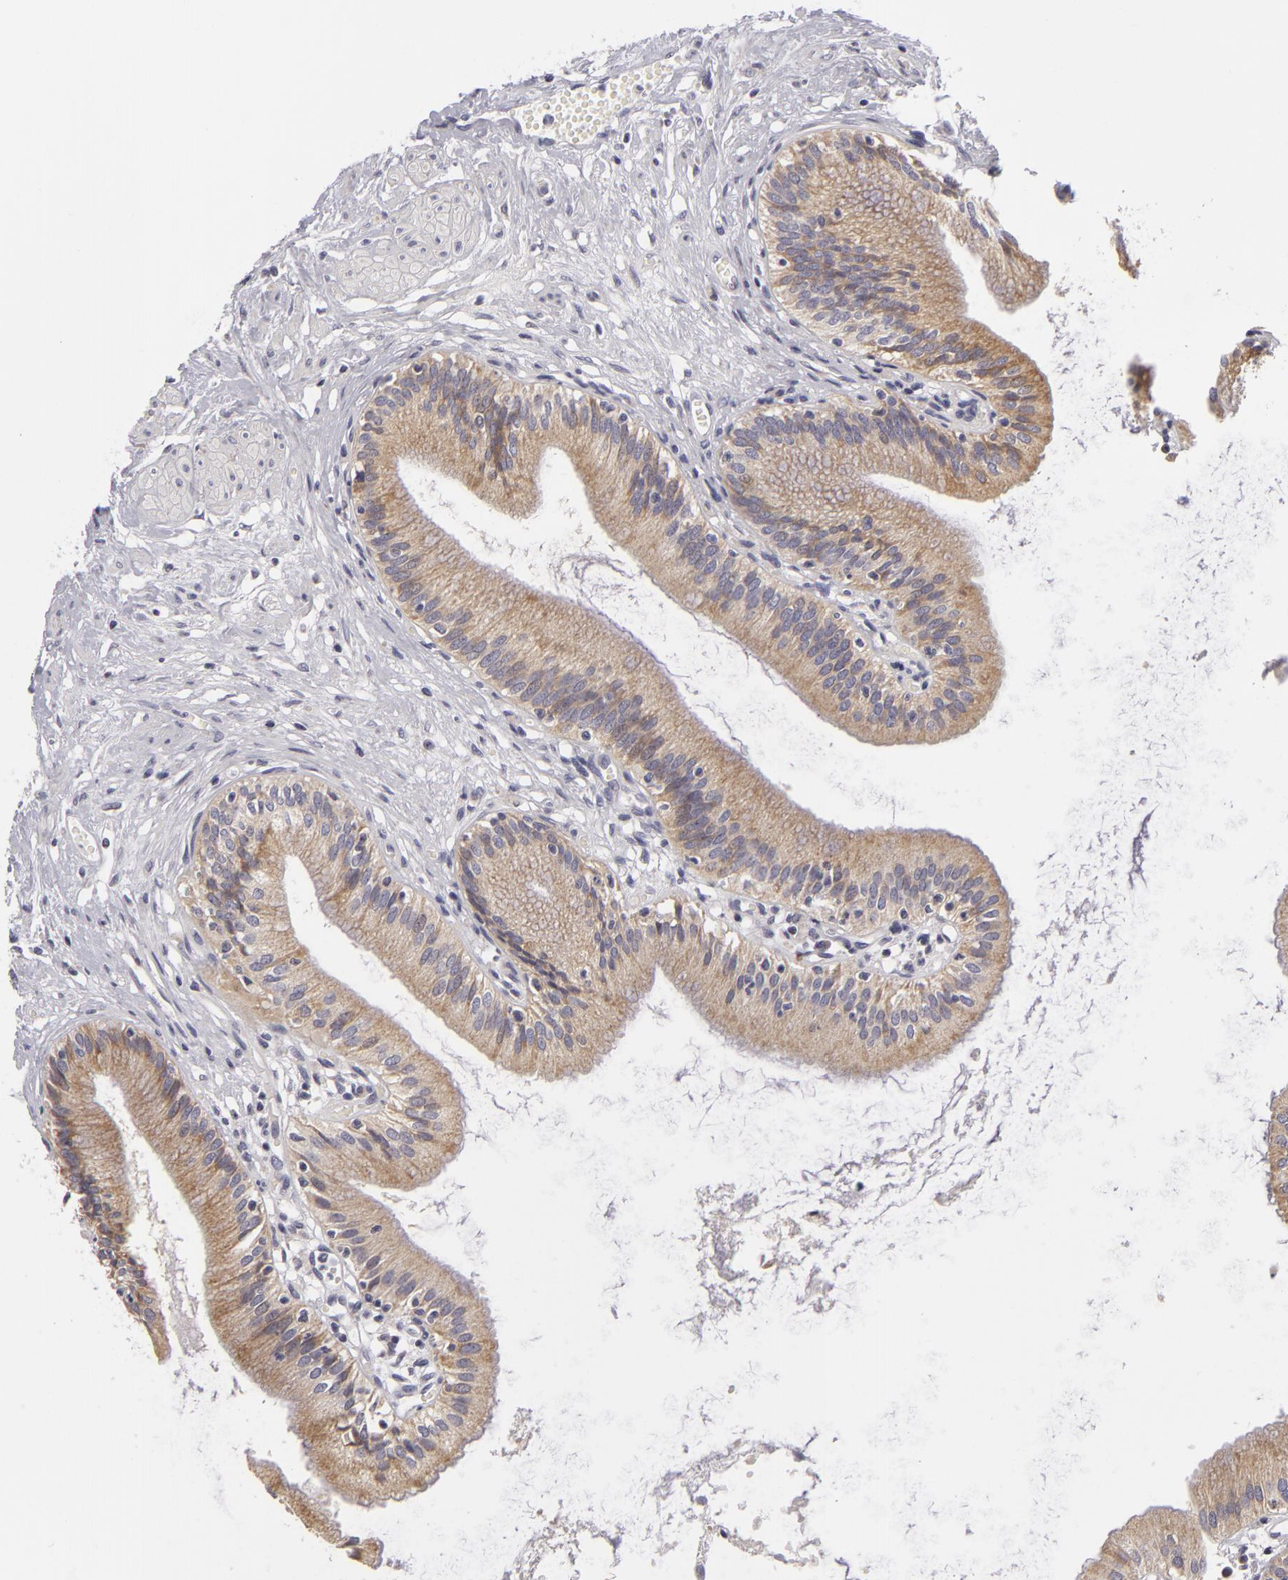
{"staining": {"intensity": "moderate", "quantity": ">75%", "location": "cytoplasmic/membranous"}, "tissue": "gallbladder", "cell_type": "Glandular cells", "image_type": "normal", "snomed": [{"axis": "morphology", "description": "Normal tissue, NOS"}, {"axis": "topography", "description": "Gallbladder"}], "caption": "Protein expression analysis of unremarkable human gallbladder reveals moderate cytoplasmic/membranous expression in about >75% of glandular cells. (brown staining indicates protein expression, while blue staining denotes nuclei).", "gene": "ATP2B3", "patient": {"sex": "male", "age": 58}}